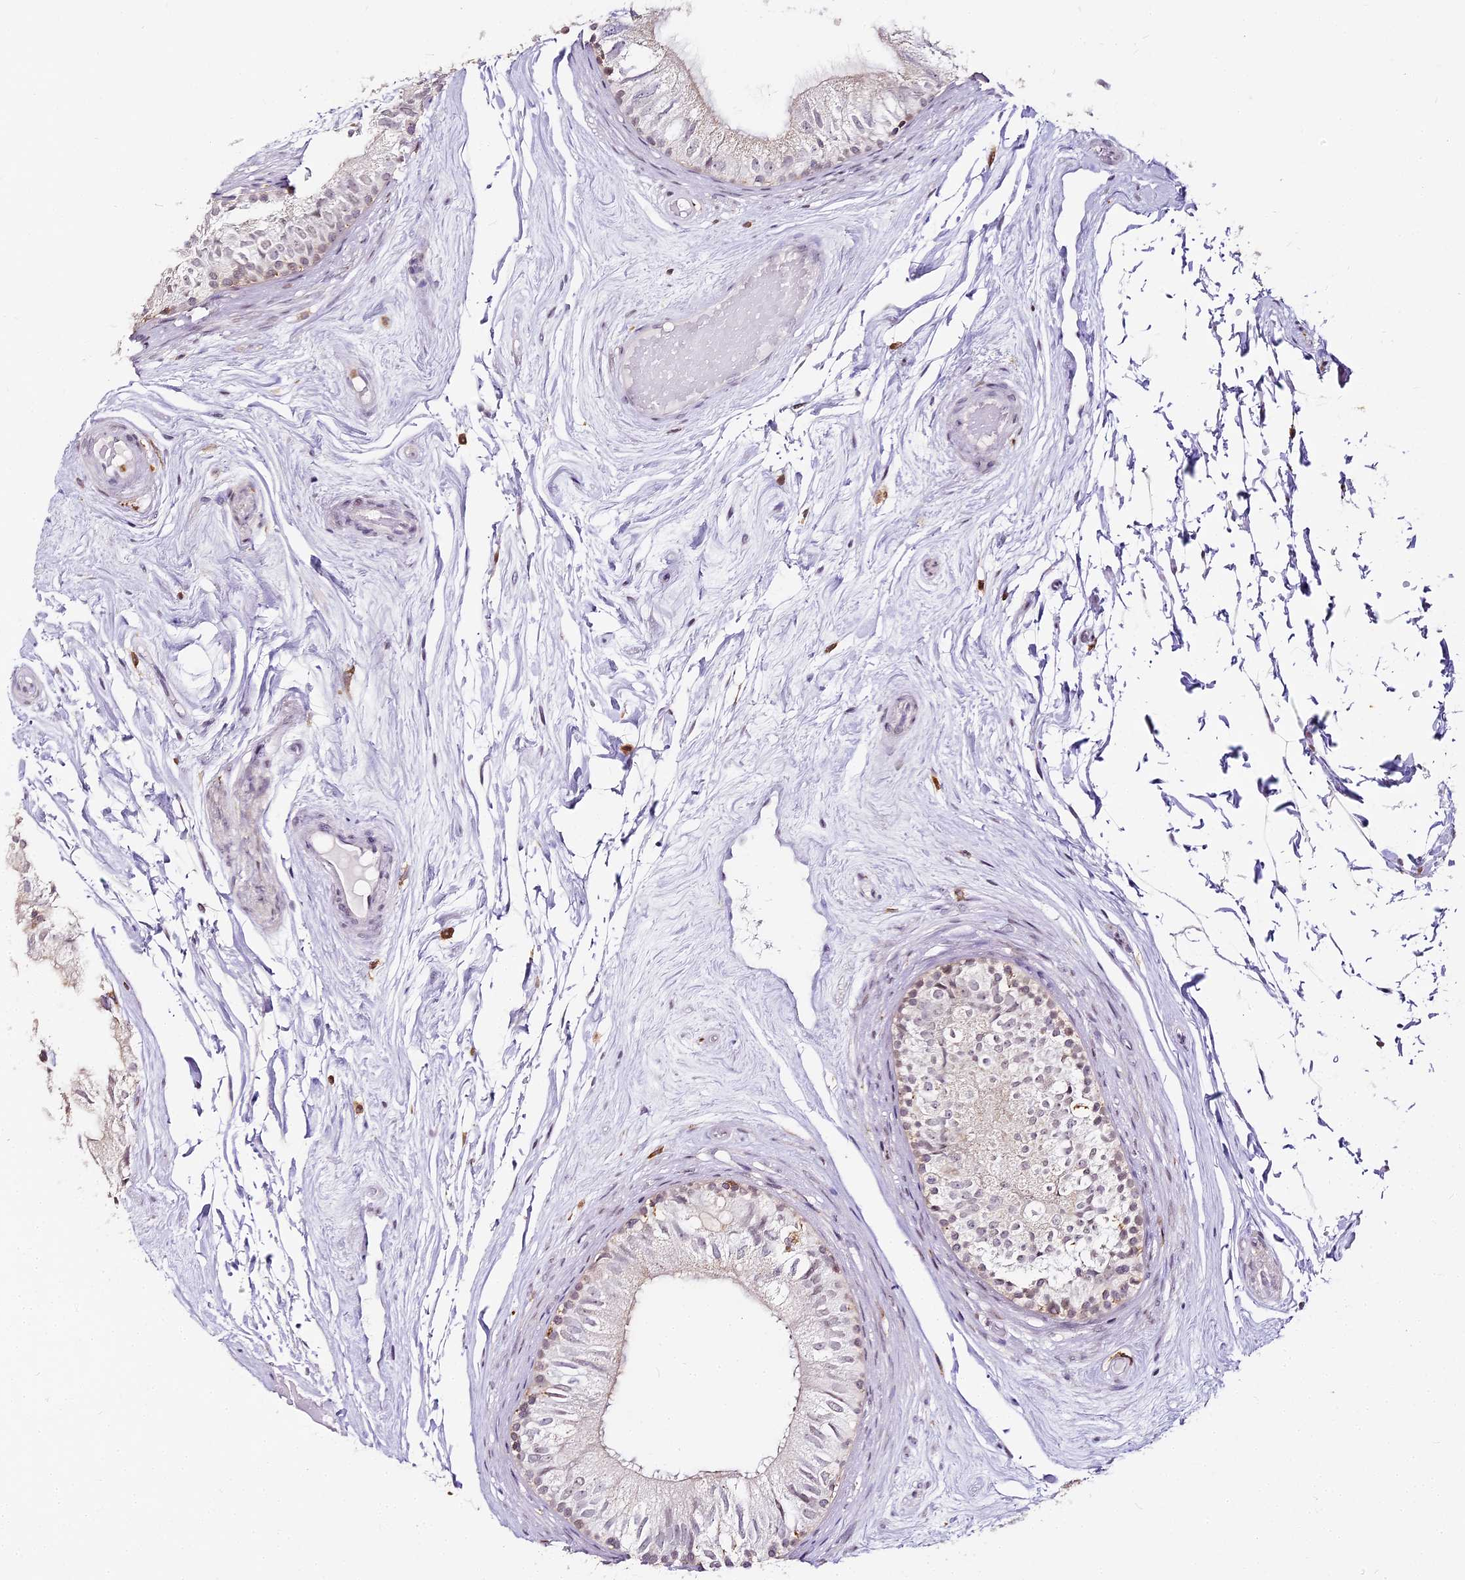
{"staining": {"intensity": "negative", "quantity": "none", "location": "none"}, "tissue": "epididymis", "cell_type": "Glandular cells", "image_type": "normal", "snomed": [{"axis": "morphology", "description": "Normal tissue, NOS"}, {"axis": "topography", "description": "Epididymis"}], "caption": "Immunohistochemistry (IHC) of normal human epididymis exhibits no positivity in glandular cells.", "gene": "DOCK2", "patient": {"sex": "male", "age": 79}}